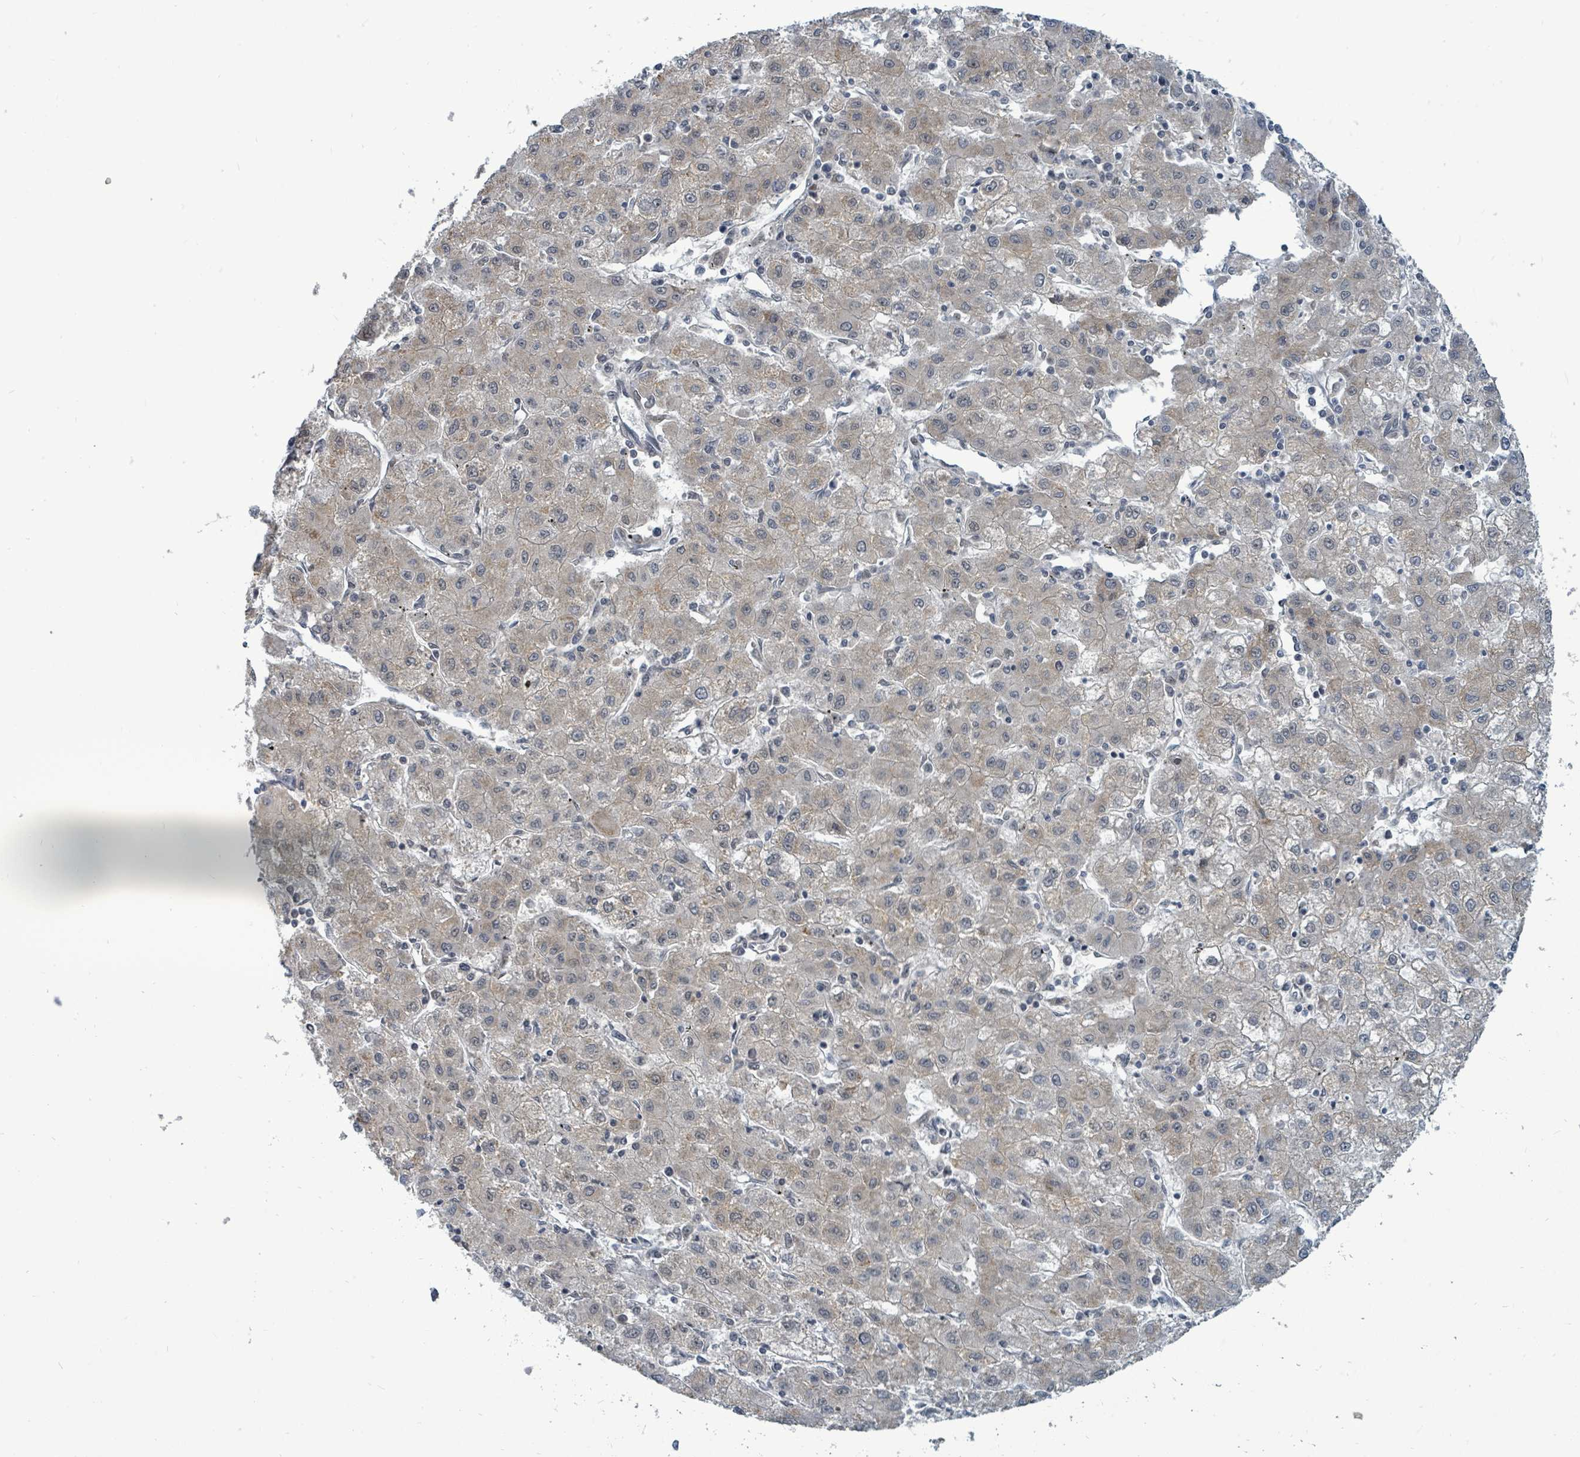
{"staining": {"intensity": "moderate", "quantity": "25%-75%", "location": "nuclear"}, "tissue": "liver cancer", "cell_type": "Tumor cells", "image_type": "cancer", "snomed": [{"axis": "morphology", "description": "Carcinoma, Hepatocellular, NOS"}, {"axis": "topography", "description": "Liver"}], "caption": "Approximately 25%-75% of tumor cells in human liver hepatocellular carcinoma reveal moderate nuclear protein expression as visualized by brown immunohistochemical staining.", "gene": "UCK1", "patient": {"sex": "male", "age": 72}}